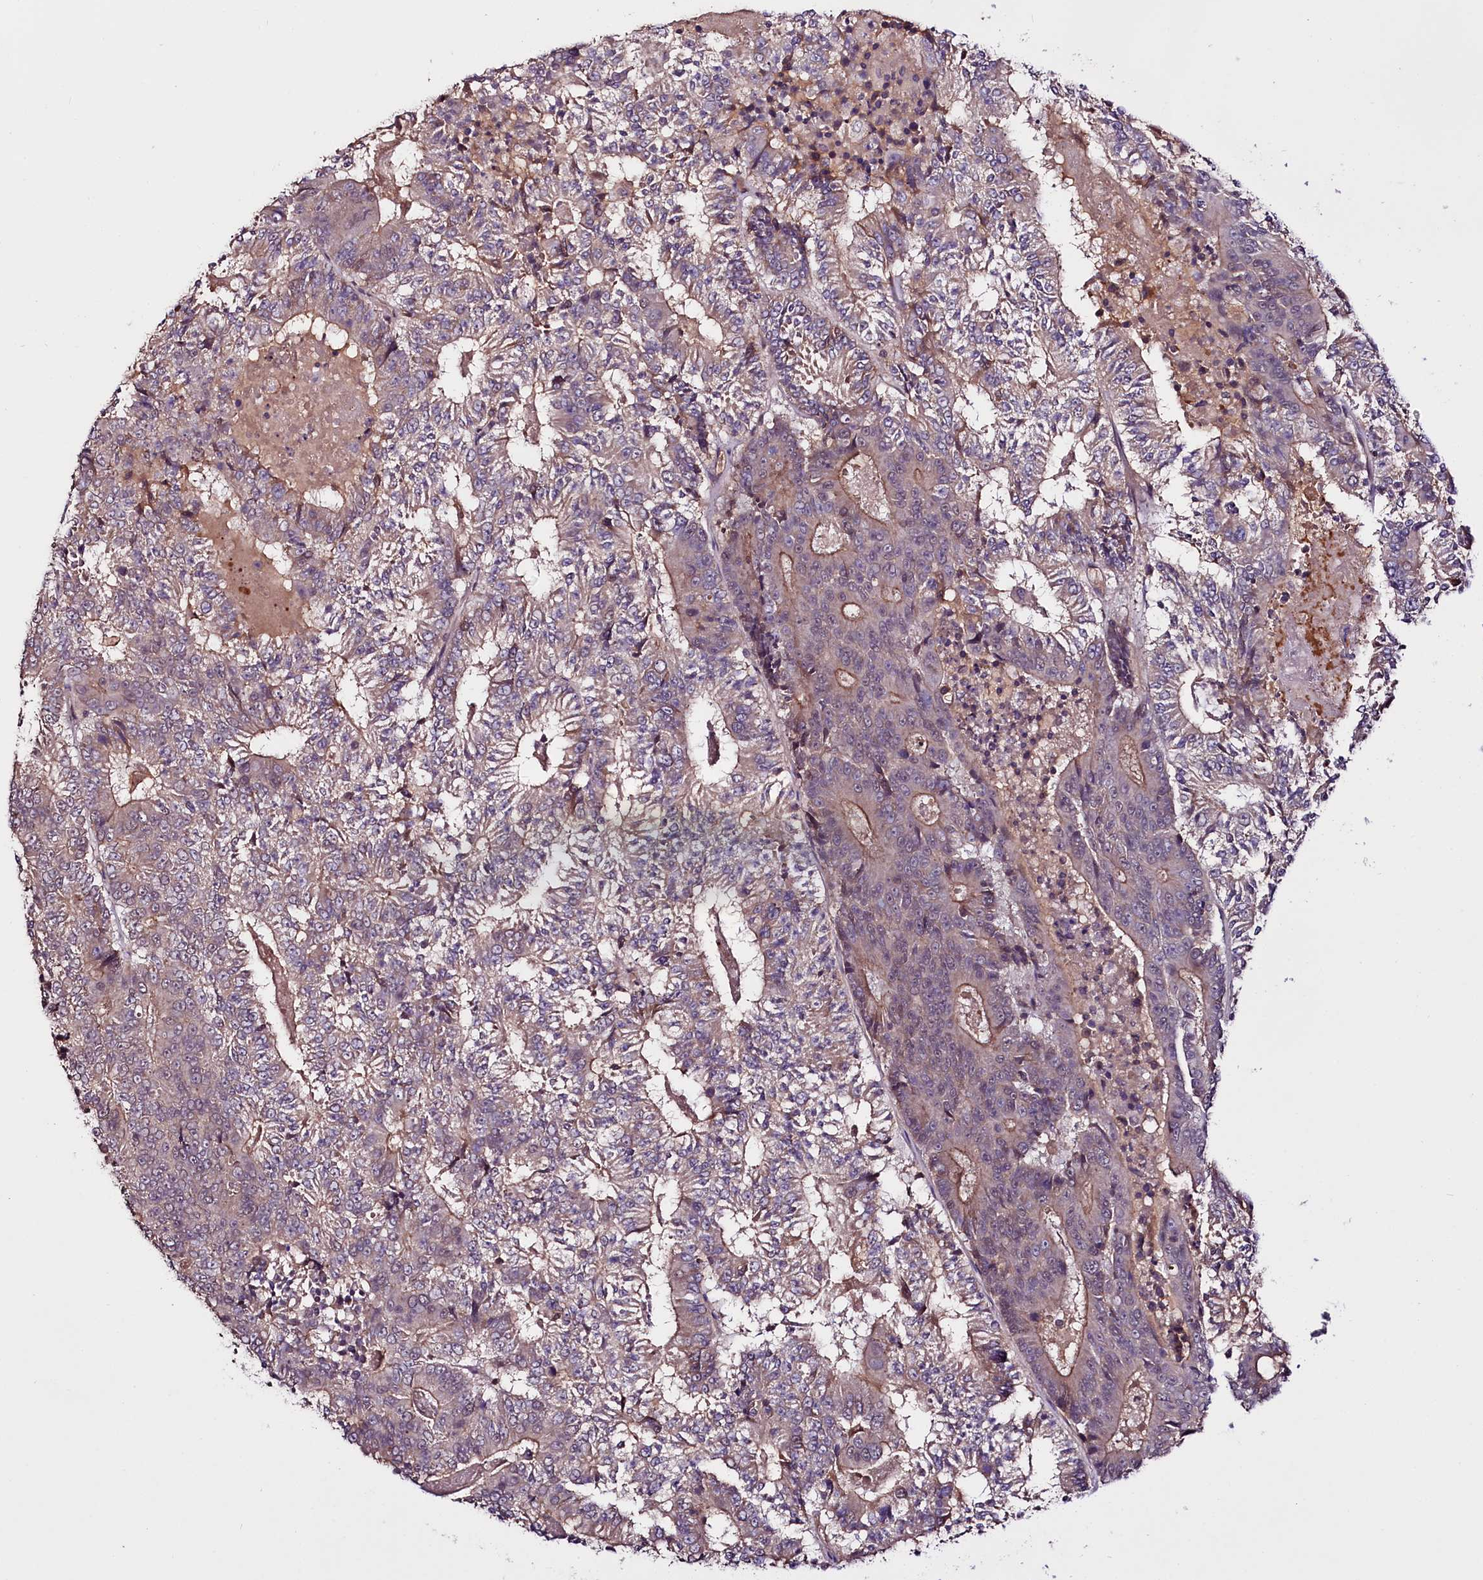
{"staining": {"intensity": "moderate", "quantity": ">75%", "location": "cytoplasmic/membranous"}, "tissue": "colorectal cancer", "cell_type": "Tumor cells", "image_type": "cancer", "snomed": [{"axis": "morphology", "description": "Adenocarcinoma, NOS"}, {"axis": "topography", "description": "Colon"}], "caption": "There is medium levels of moderate cytoplasmic/membranous staining in tumor cells of colorectal cancer (adenocarcinoma), as demonstrated by immunohistochemical staining (brown color).", "gene": "TAFAZZIN", "patient": {"sex": "male", "age": 83}}